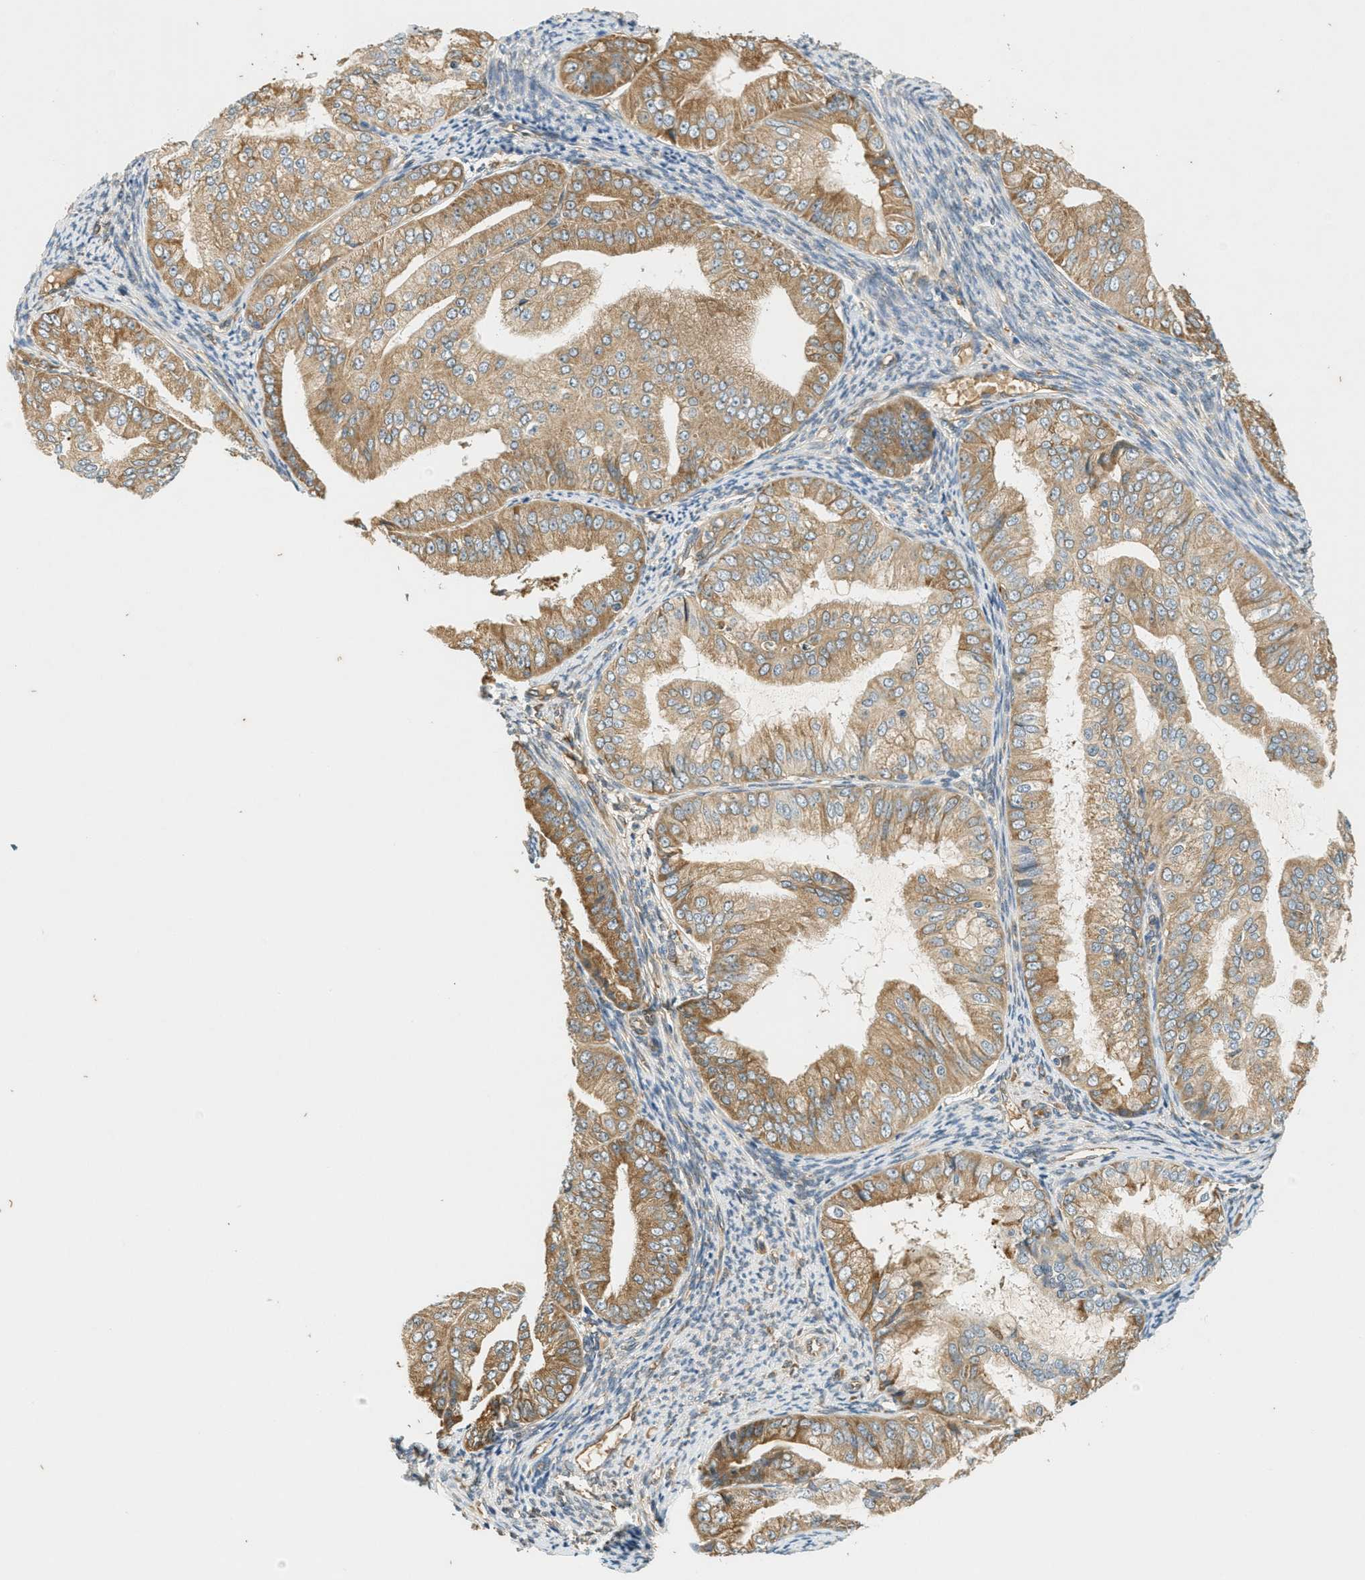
{"staining": {"intensity": "moderate", "quantity": ">75%", "location": "cytoplasmic/membranous"}, "tissue": "endometrial cancer", "cell_type": "Tumor cells", "image_type": "cancer", "snomed": [{"axis": "morphology", "description": "Adenocarcinoma, NOS"}, {"axis": "topography", "description": "Endometrium"}], "caption": "IHC of human adenocarcinoma (endometrial) displays medium levels of moderate cytoplasmic/membranous staining in about >75% of tumor cells.", "gene": "PDK1", "patient": {"sex": "female", "age": 63}}